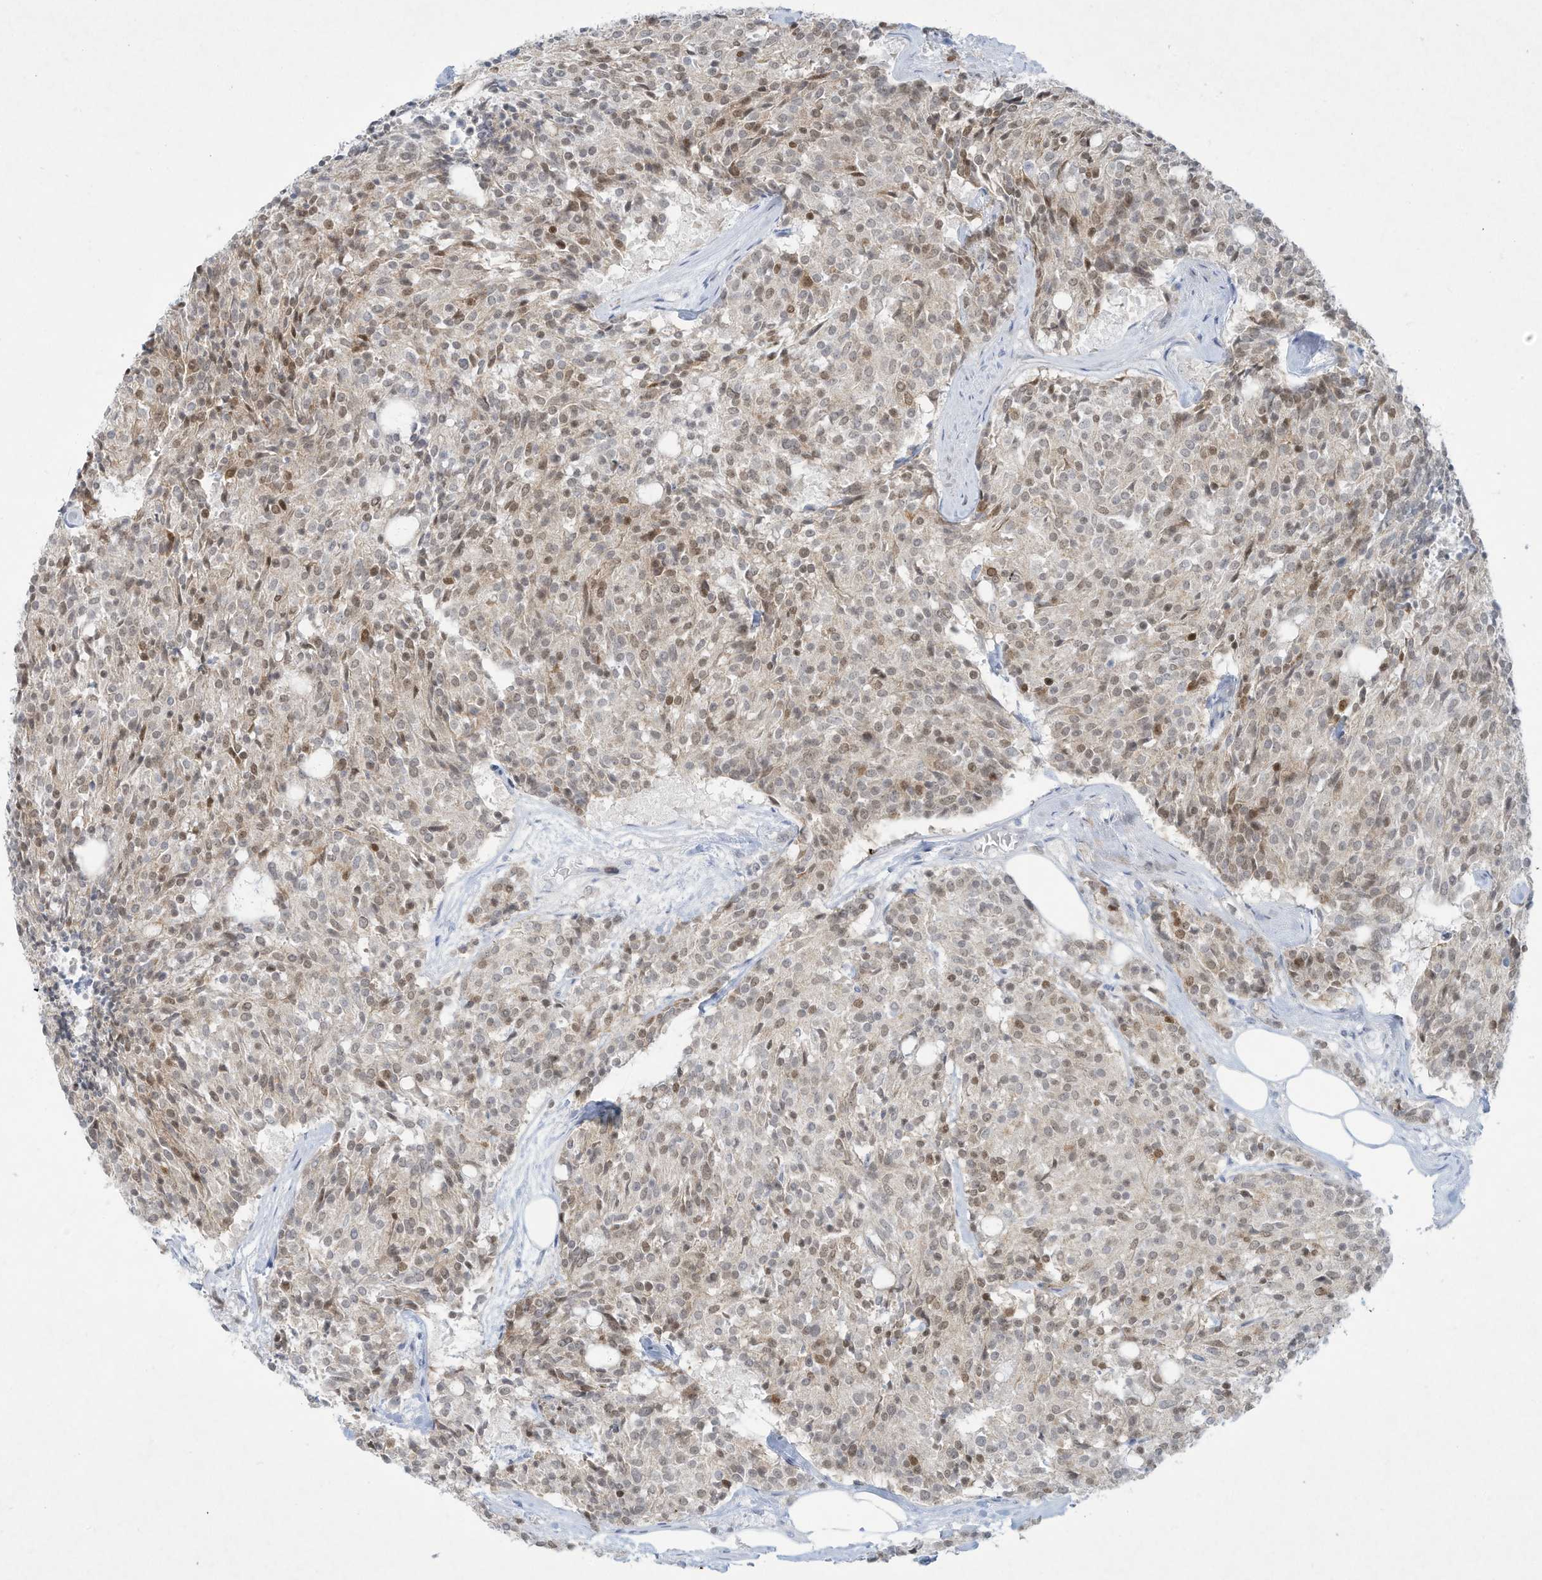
{"staining": {"intensity": "weak", "quantity": "25%-75%", "location": "nuclear"}, "tissue": "carcinoid", "cell_type": "Tumor cells", "image_type": "cancer", "snomed": [{"axis": "morphology", "description": "Carcinoid, malignant, NOS"}, {"axis": "topography", "description": "Pancreas"}], "caption": "Brown immunohistochemical staining in malignant carcinoid exhibits weak nuclear positivity in approximately 25%-75% of tumor cells.", "gene": "PAX6", "patient": {"sex": "female", "age": 54}}